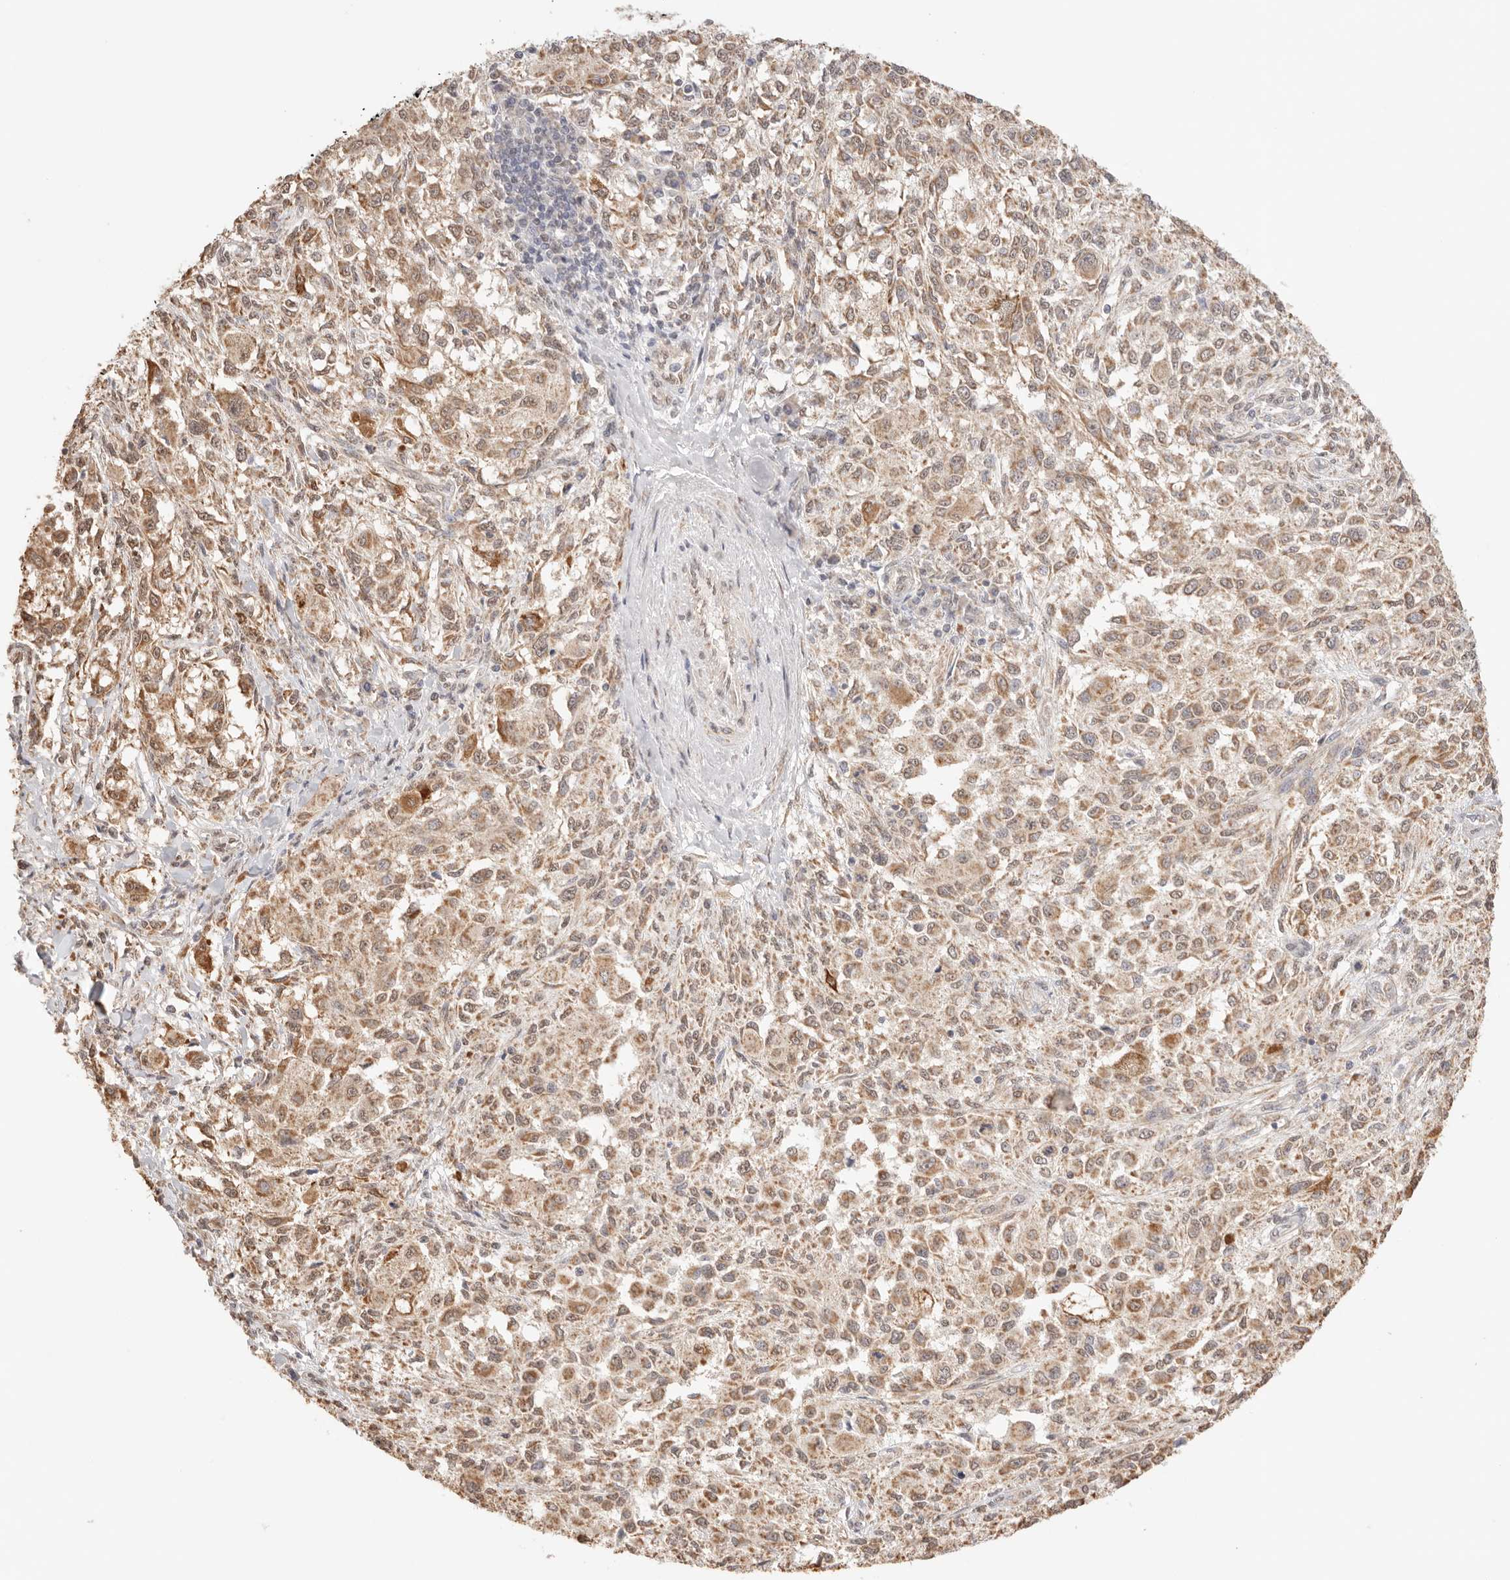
{"staining": {"intensity": "moderate", "quantity": ">75%", "location": "cytoplasmic/membranous"}, "tissue": "melanoma", "cell_type": "Tumor cells", "image_type": "cancer", "snomed": [{"axis": "morphology", "description": "Necrosis, NOS"}, {"axis": "morphology", "description": "Malignant melanoma, NOS"}, {"axis": "topography", "description": "Skin"}], "caption": "Melanoma stained with immunohistochemistry shows moderate cytoplasmic/membranous positivity in about >75% of tumor cells. (IHC, brightfield microscopy, high magnification).", "gene": "IL1R2", "patient": {"sex": "female", "age": 87}}